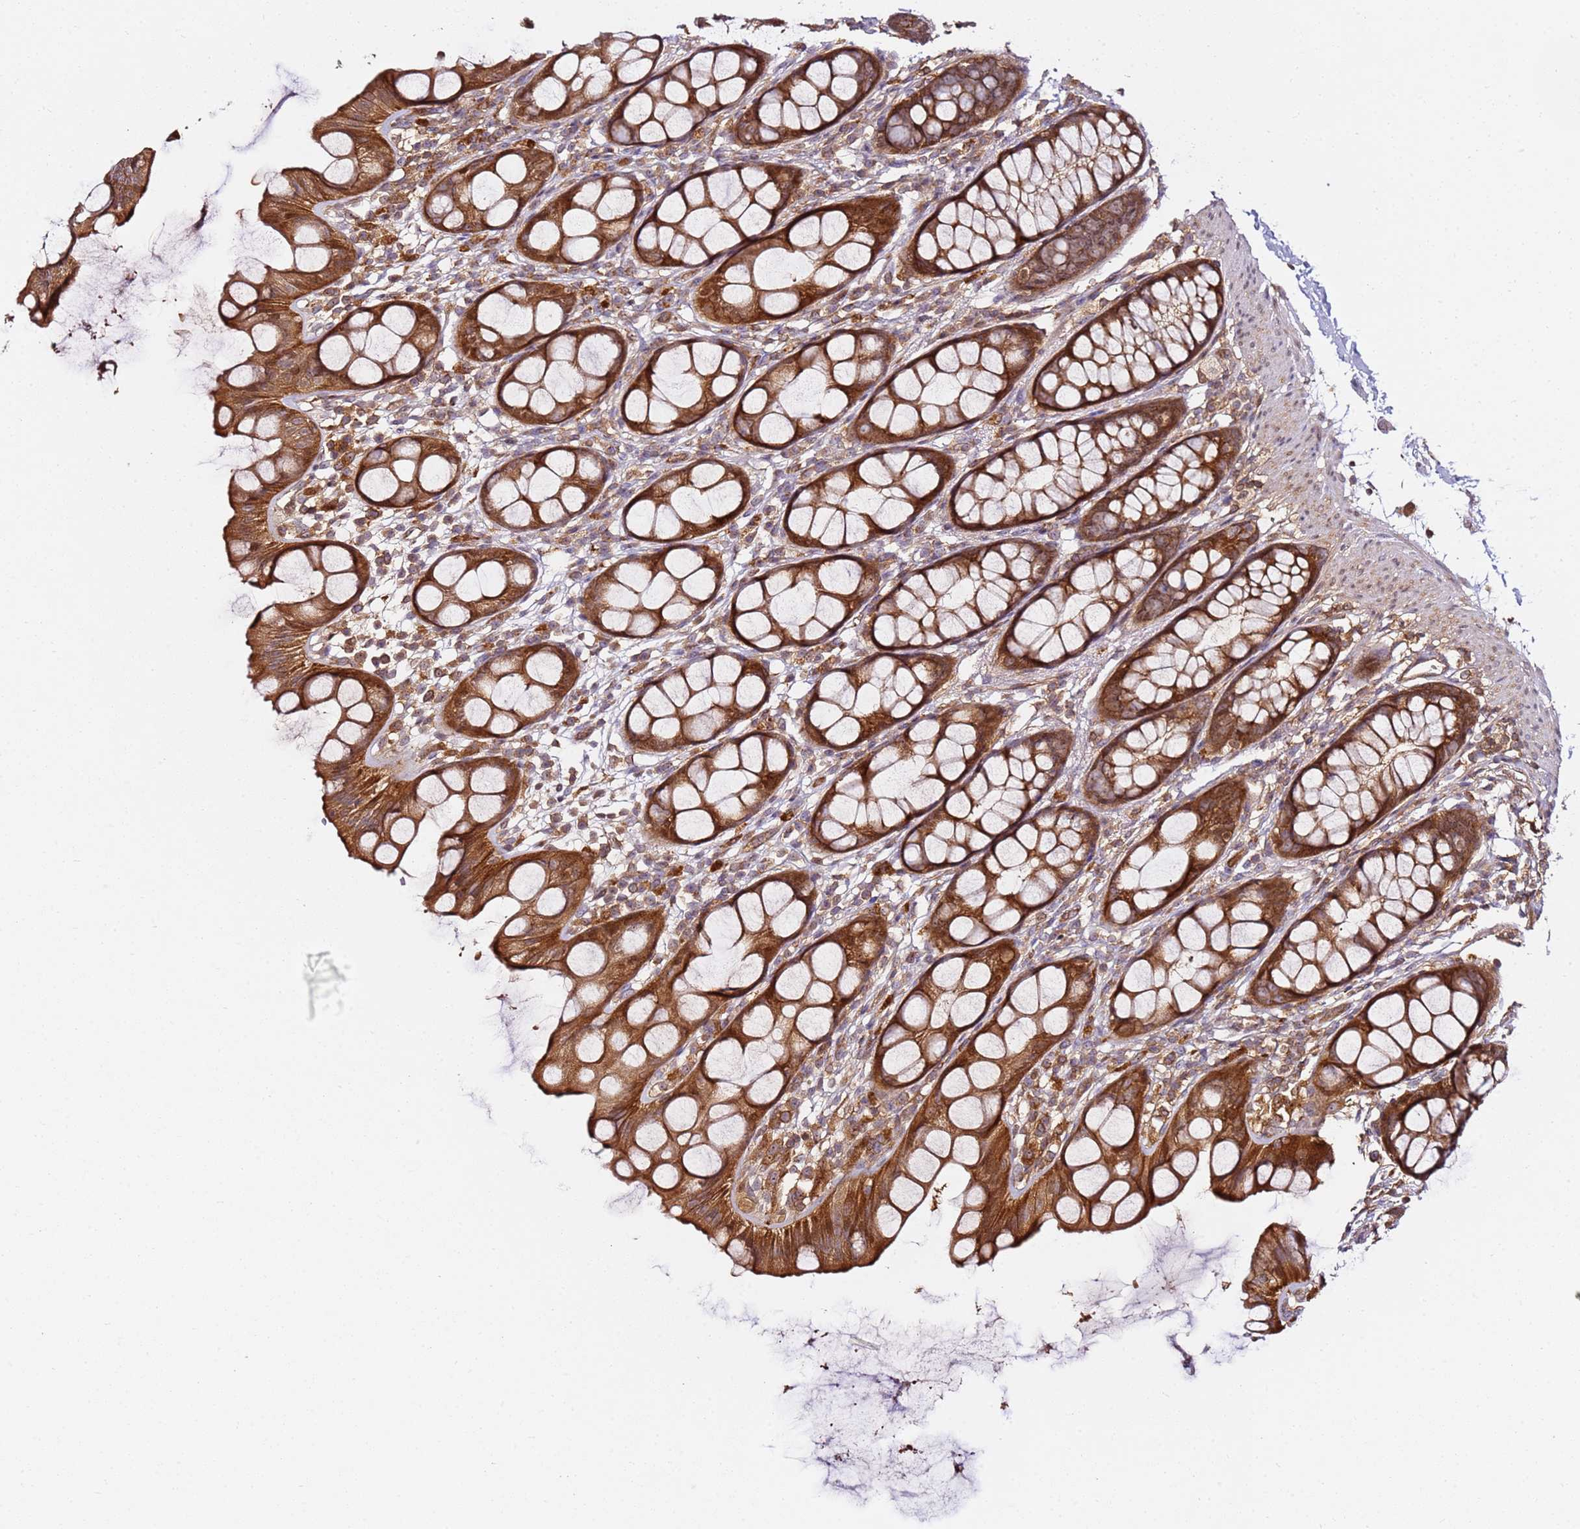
{"staining": {"intensity": "moderate", "quantity": ">75%", "location": "cytoplasmic/membranous"}, "tissue": "rectum", "cell_type": "Glandular cells", "image_type": "normal", "snomed": [{"axis": "morphology", "description": "Normal tissue, NOS"}, {"axis": "topography", "description": "Rectum"}], "caption": "Rectum stained with DAB (3,3'-diaminobenzidine) immunohistochemistry reveals medium levels of moderate cytoplasmic/membranous expression in approximately >75% of glandular cells.", "gene": "PRMT7", "patient": {"sex": "female", "age": 65}}